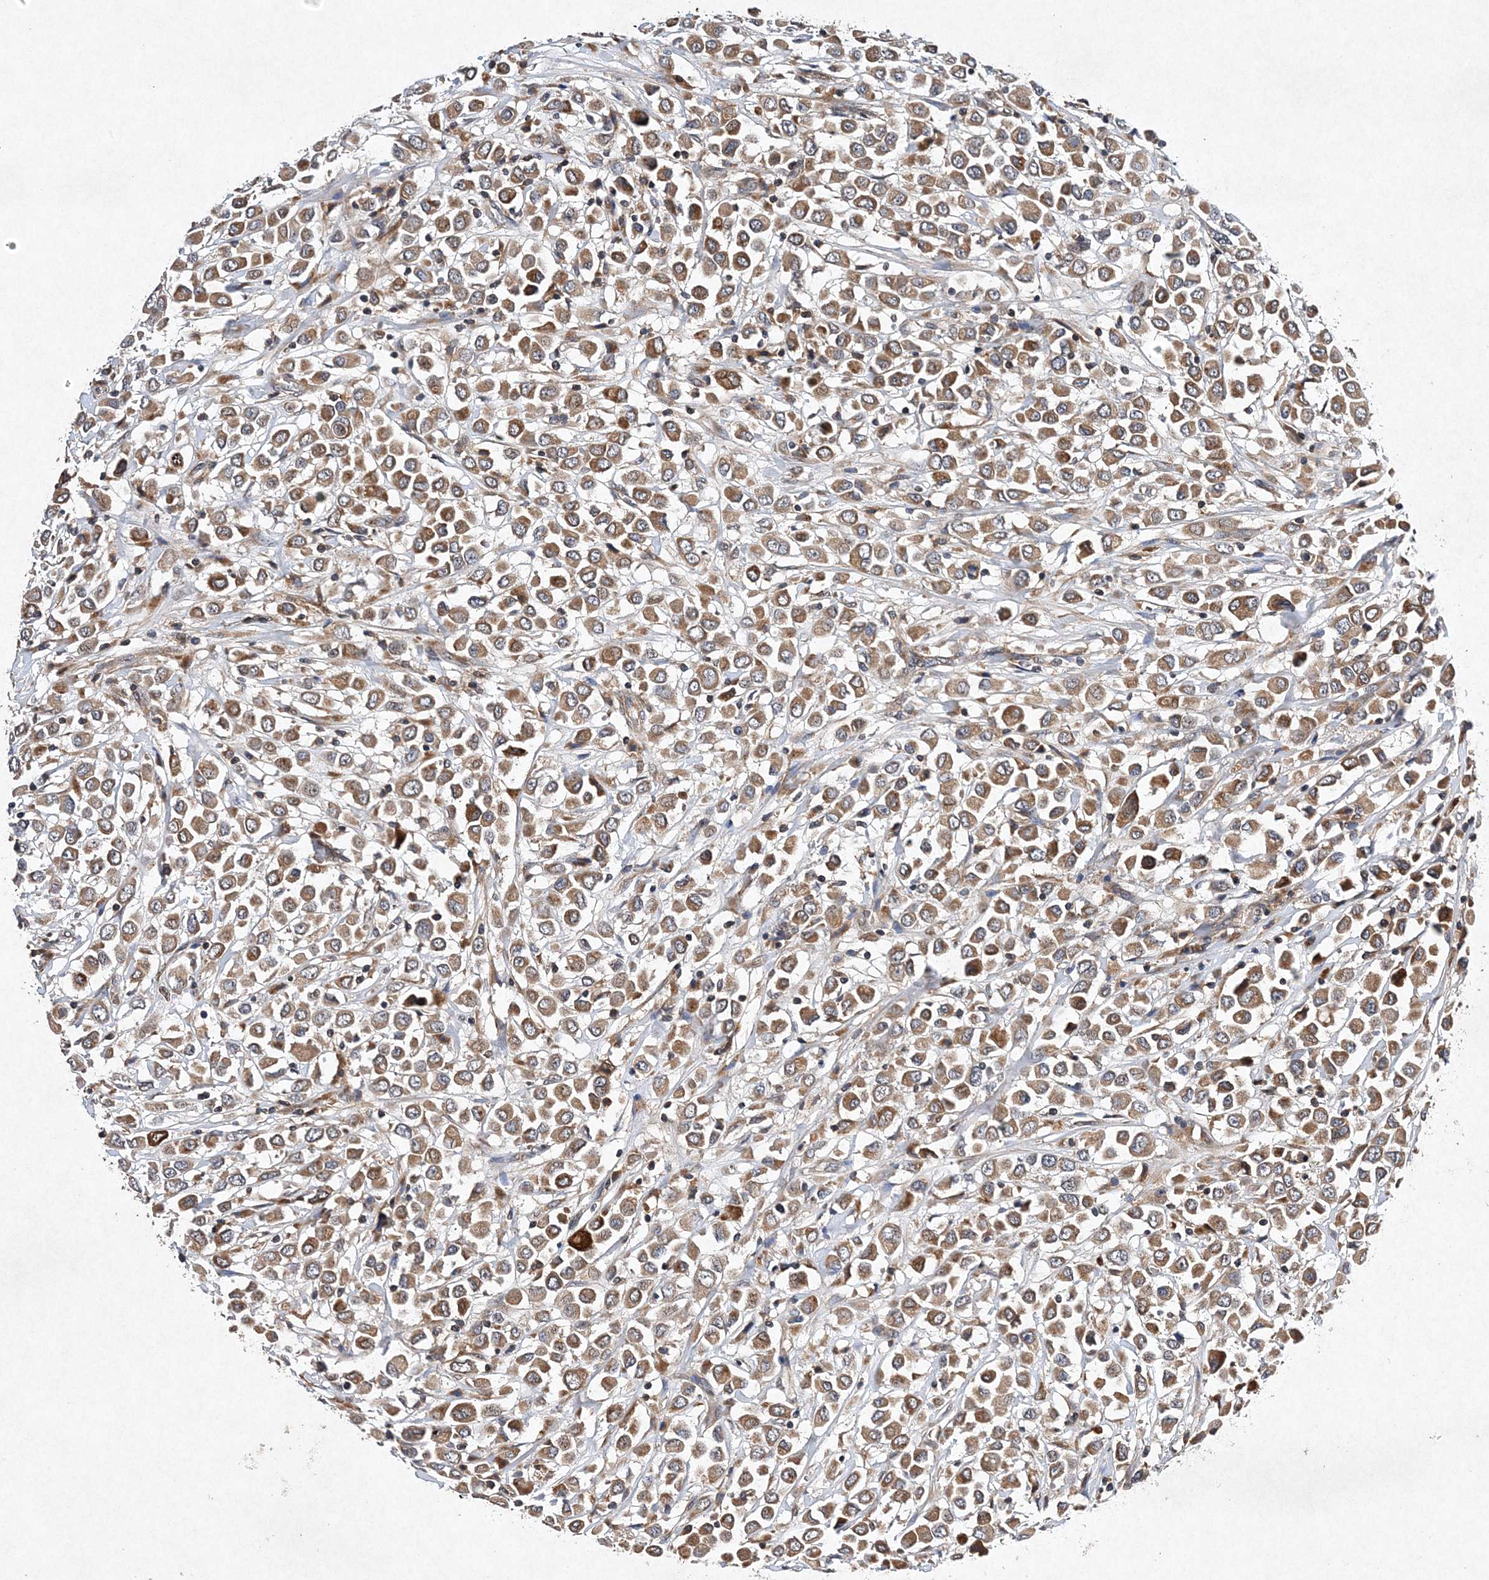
{"staining": {"intensity": "moderate", "quantity": ">75%", "location": "cytoplasmic/membranous"}, "tissue": "breast cancer", "cell_type": "Tumor cells", "image_type": "cancer", "snomed": [{"axis": "morphology", "description": "Duct carcinoma"}, {"axis": "topography", "description": "Breast"}], "caption": "Breast cancer (infiltrating ductal carcinoma) was stained to show a protein in brown. There is medium levels of moderate cytoplasmic/membranous staining in approximately >75% of tumor cells.", "gene": "PROSER1", "patient": {"sex": "female", "age": 61}}